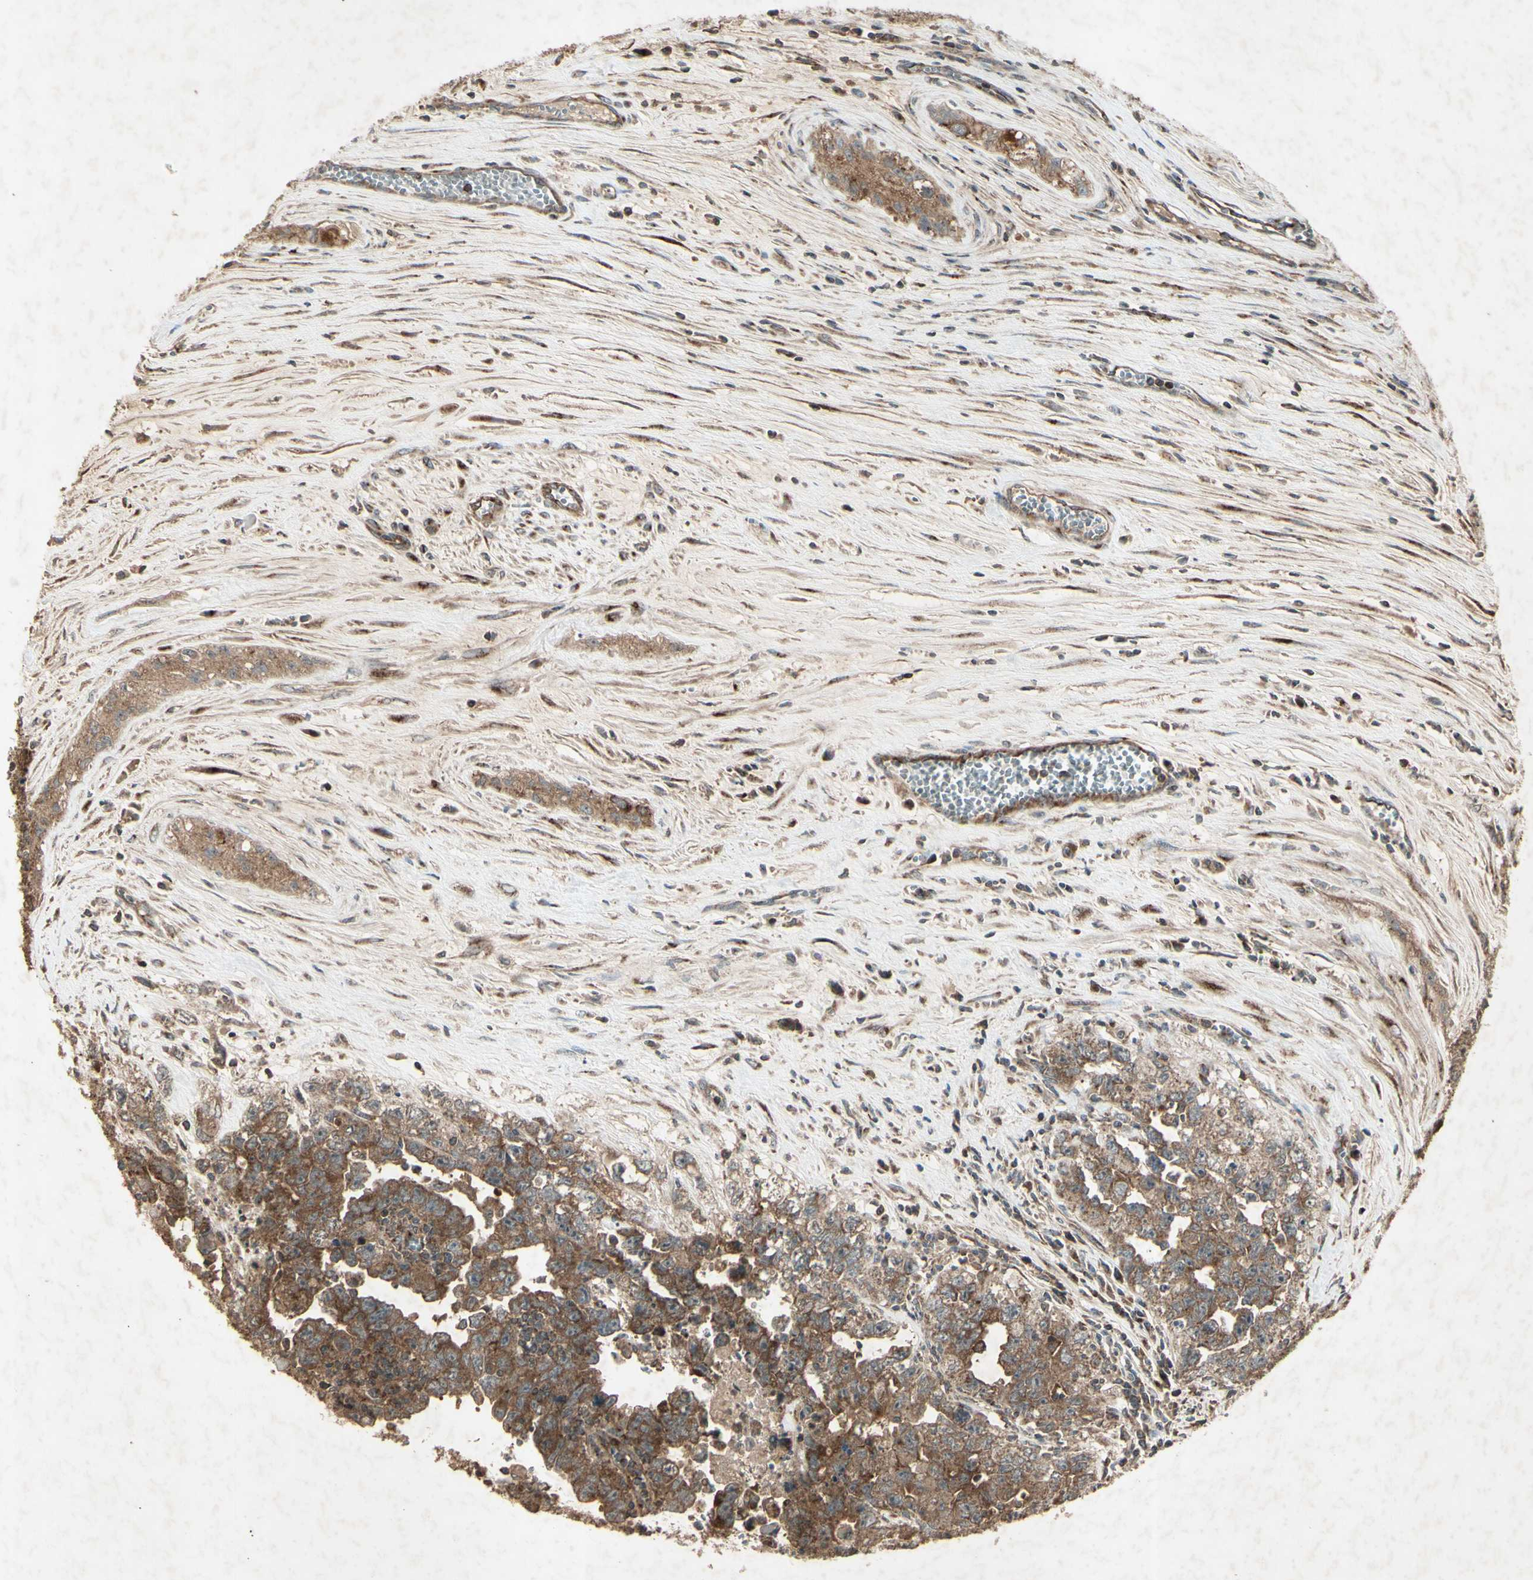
{"staining": {"intensity": "moderate", "quantity": ">75%", "location": "cytoplasmic/membranous"}, "tissue": "testis cancer", "cell_type": "Tumor cells", "image_type": "cancer", "snomed": [{"axis": "morphology", "description": "Carcinoma, Embryonal, NOS"}, {"axis": "topography", "description": "Testis"}], "caption": "The micrograph shows a brown stain indicating the presence of a protein in the cytoplasmic/membranous of tumor cells in embryonal carcinoma (testis). The protein of interest is shown in brown color, while the nuclei are stained blue.", "gene": "AP1G1", "patient": {"sex": "male", "age": 28}}